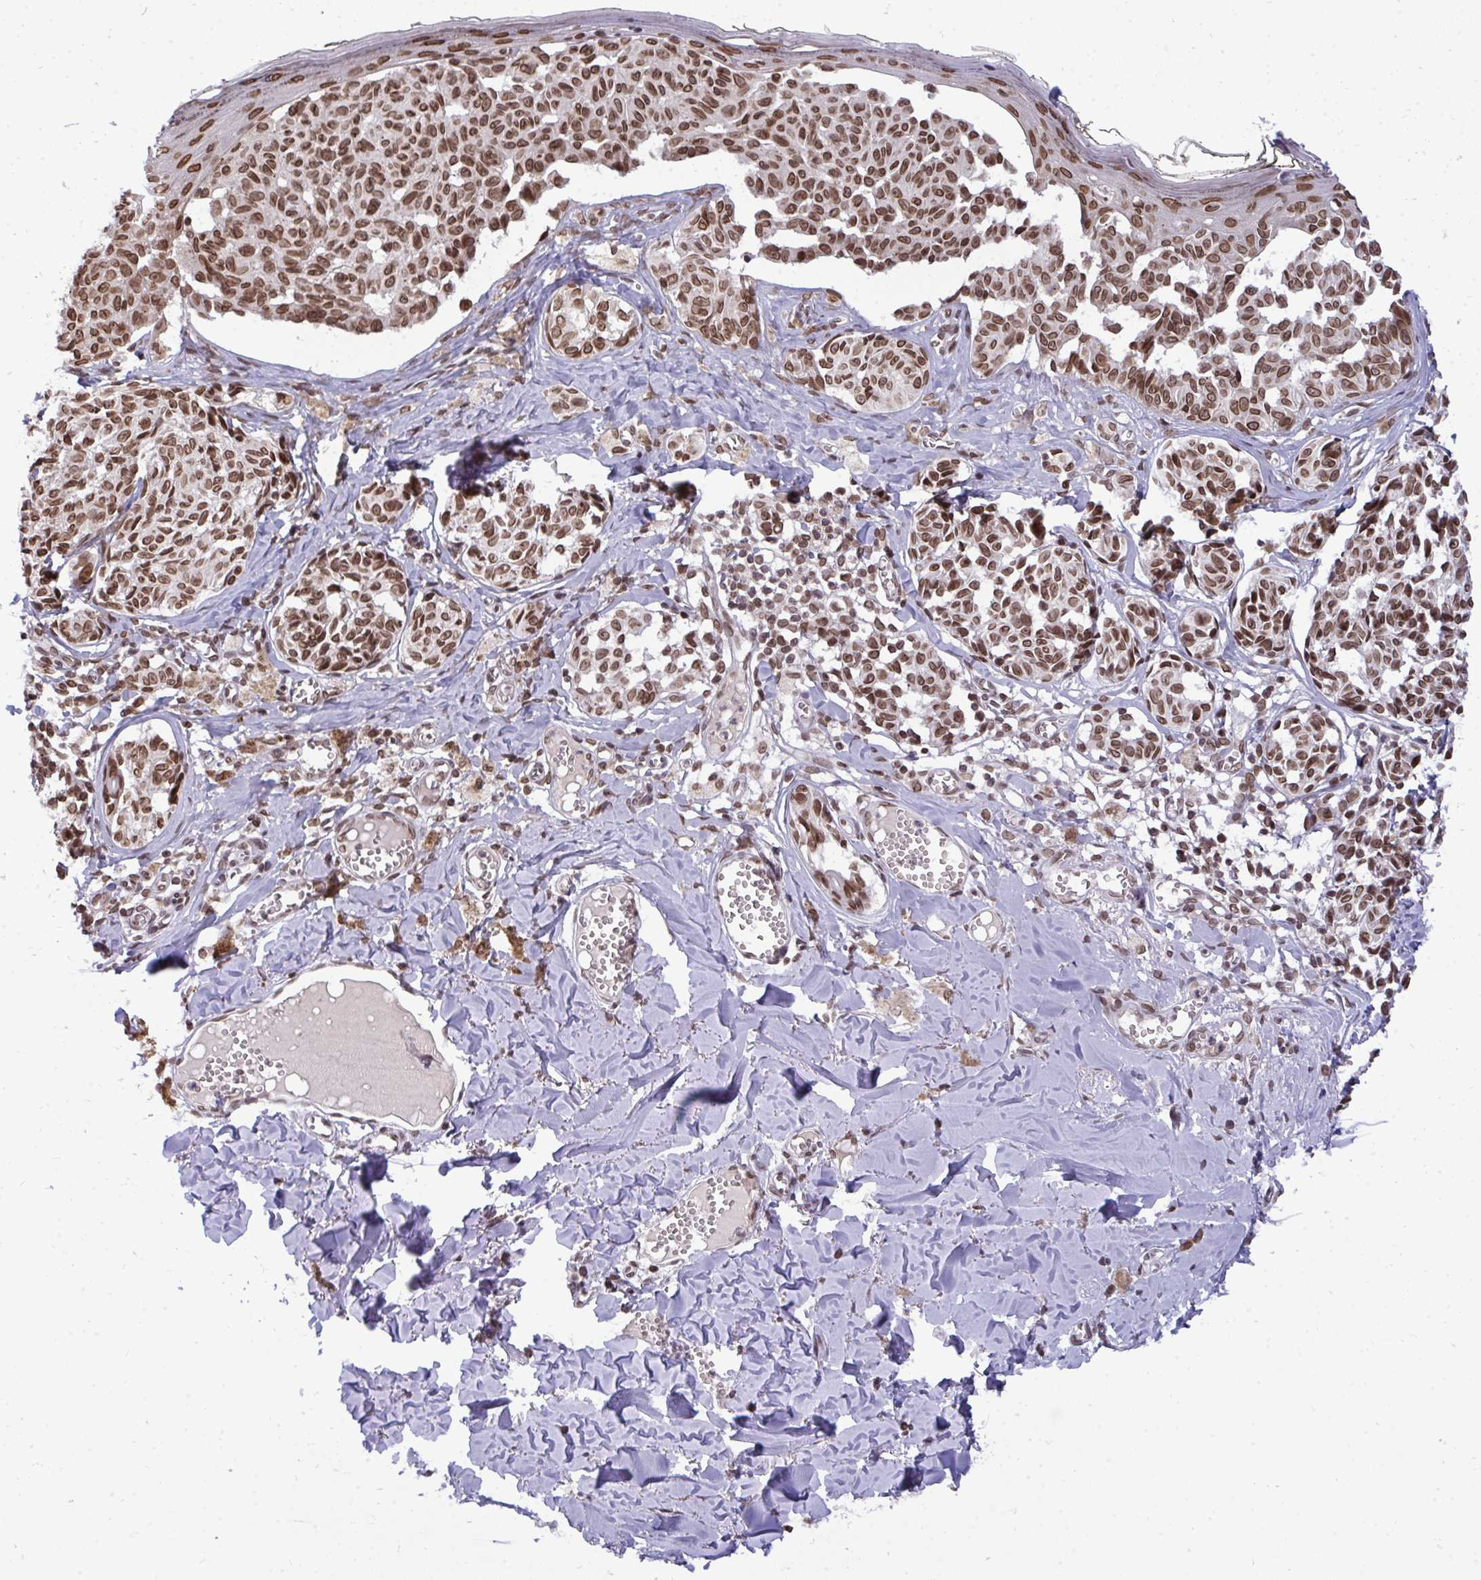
{"staining": {"intensity": "moderate", "quantity": ">75%", "location": "nuclear"}, "tissue": "melanoma", "cell_type": "Tumor cells", "image_type": "cancer", "snomed": [{"axis": "morphology", "description": "Malignant melanoma, NOS"}, {"axis": "topography", "description": "Skin"}], "caption": "A high-resolution image shows immunohistochemistry (IHC) staining of malignant melanoma, which shows moderate nuclear positivity in about >75% of tumor cells. Using DAB (3,3'-diaminobenzidine) (brown) and hematoxylin (blue) stains, captured at high magnification using brightfield microscopy.", "gene": "JPT1", "patient": {"sex": "female", "age": 43}}